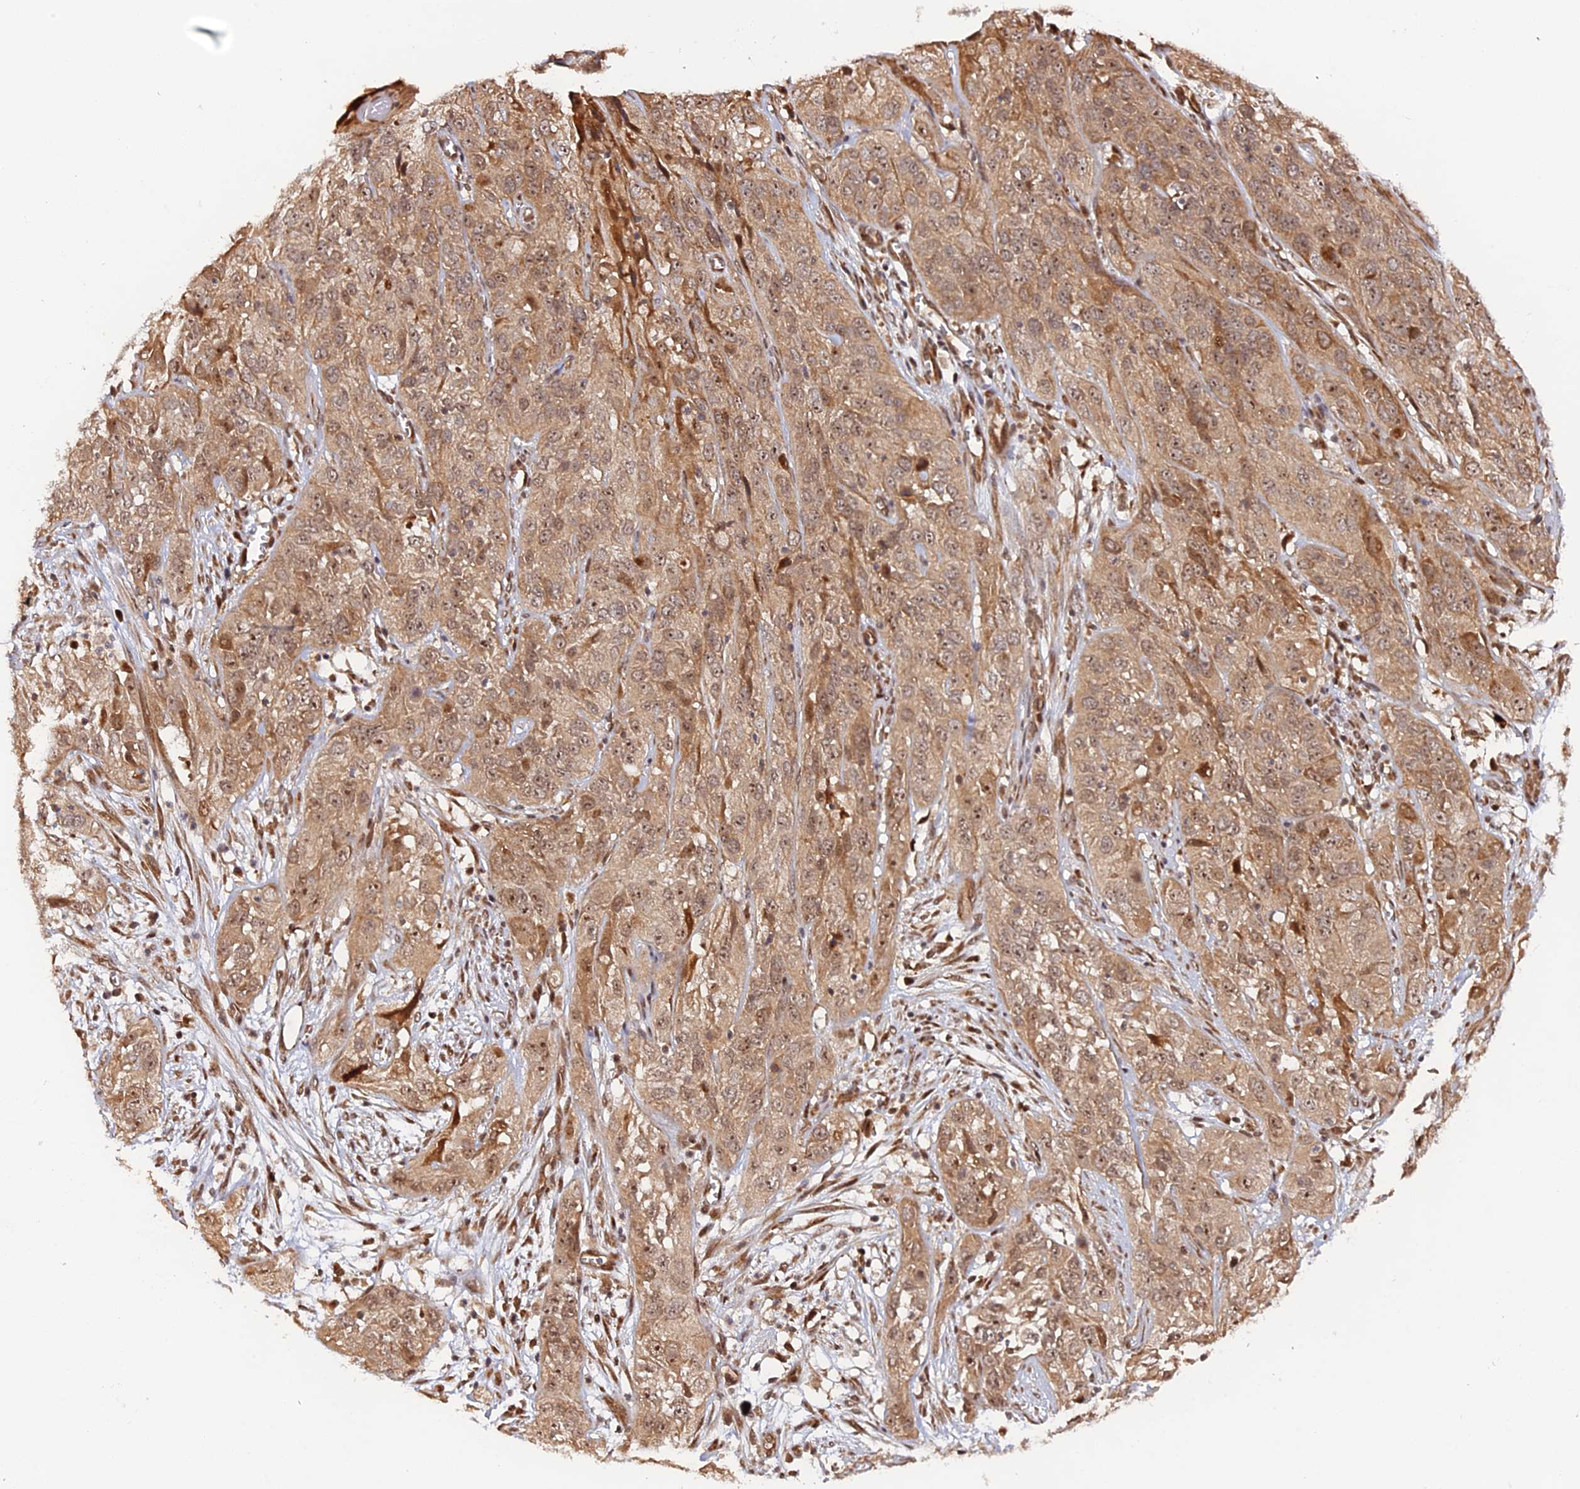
{"staining": {"intensity": "moderate", "quantity": ">75%", "location": "cytoplasmic/membranous,nuclear"}, "tissue": "cervical cancer", "cell_type": "Tumor cells", "image_type": "cancer", "snomed": [{"axis": "morphology", "description": "Squamous cell carcinoma, NOS"}, {"axis": "topography", "description": "Cervix"}], "caption": "High-power microscopy captured an IHC histopathology image of cervical squamous cell carcinoma, revealing moderate cytoplasmic/membranous and nuclear positivity in approximately >75% of tumor cells.", "gene": "ANKRD24", "patient": {"sex": "female", "age": 32}}